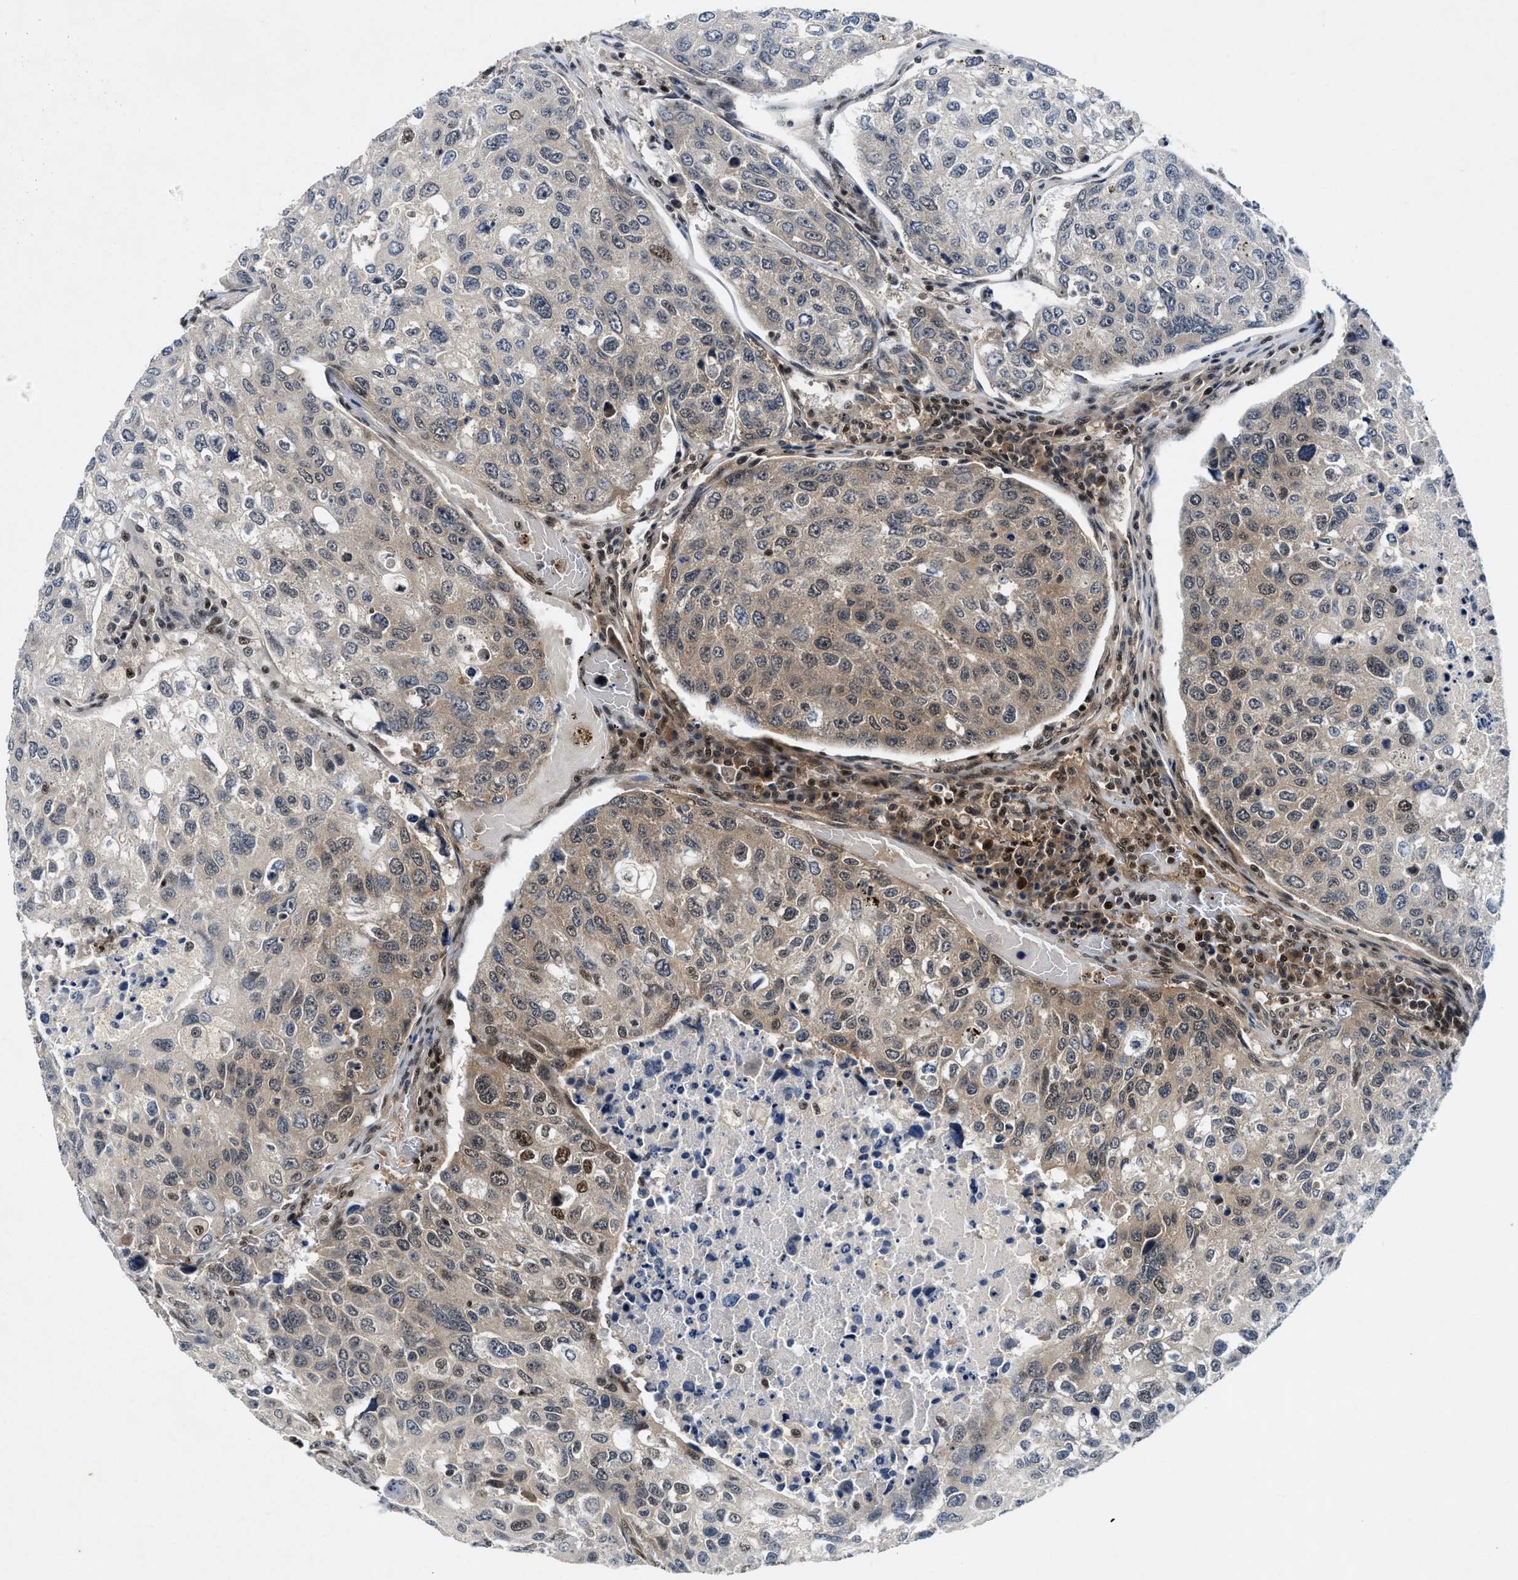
{"staining": {"intensity": "moderate", "quantity": "<25%", "location": "cytoplasmic/membranous,nuclear"}, "tissue": "urothelial cancer", "cell_type": "Tumor cells", "image_type": "cancer", "snomed": [{"axis": "morphology", "description": "Urothelial carcinoma, High grade"}, {"axis": "topography", "description": "Lymph node"}, {"axis": "topography", "description": "Urinary bladder"}], "caption": "Immunohistochemistry image of neoplastic tissue: urothelial cancer stained using immunohistochemistry displays low levels of moderate protein expression localized specifically in the cytoplasmic/membranous and nuclear of tumor cells, appearing as a cytoplasmic/membranous and nuclear brown color.", "gene": "NCOA1", "patient": {"sex": "male", "age": 51}}